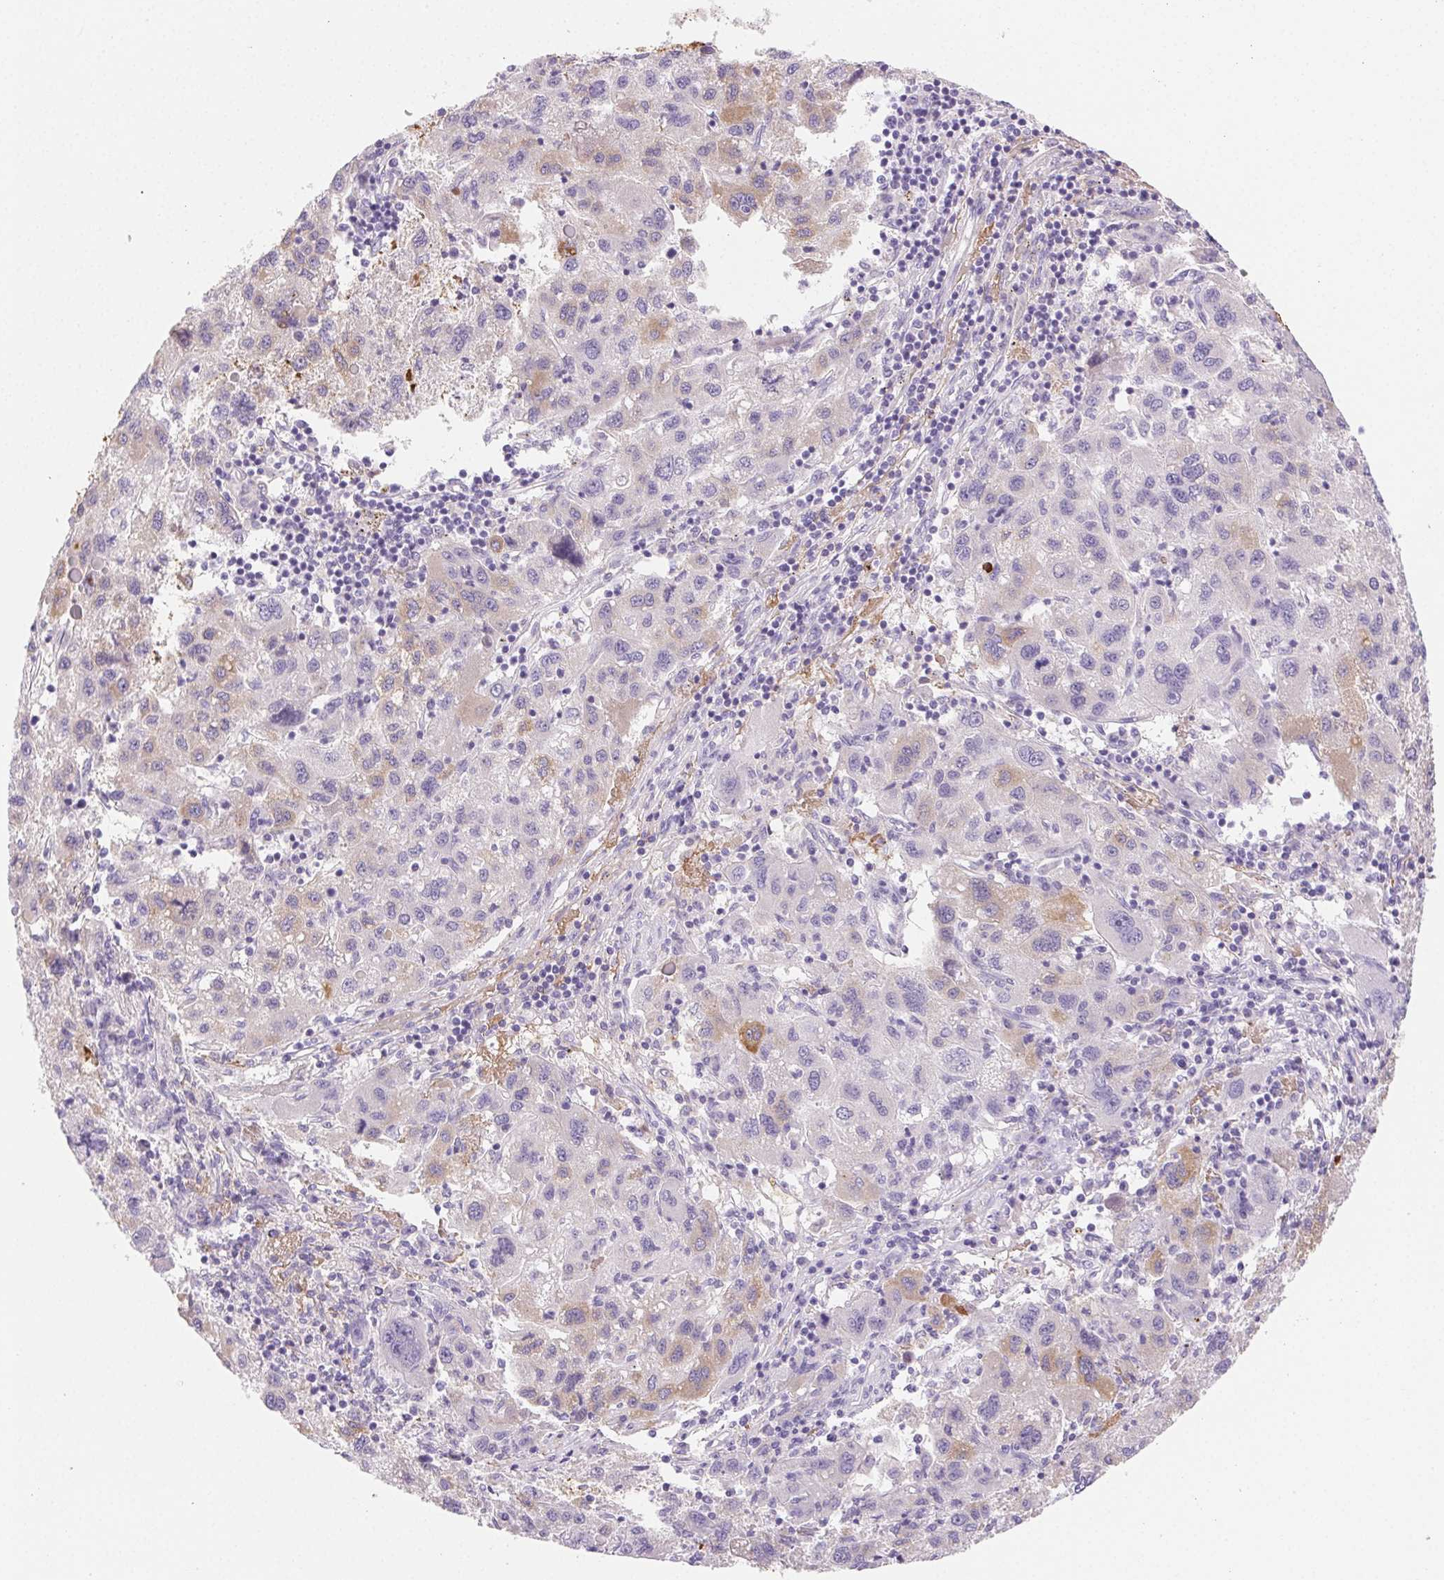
{"staining": {"intensity": "moderate", "quantity": "<25%", "location": "cytoplasmic/membranous"}, "tissue": "liver cancer", "cell_type": "Tumor cells", "image_type": "cancer", "snomed": [{"axis": "morphology", "description": "Carcinoma, Hepatocellular, NOS"}, {"axis": "topography", "description": "Liver"}], "caption": "Liver cancer (hepatocellular carcinoma) tissue demonstrates moderate cytoplasmic/membranous expression in approximately <25% of tumor cells, visualized by immunohistochemistry.", "gene": "FGA", "patient": {"sex": "female", "age": 77}}